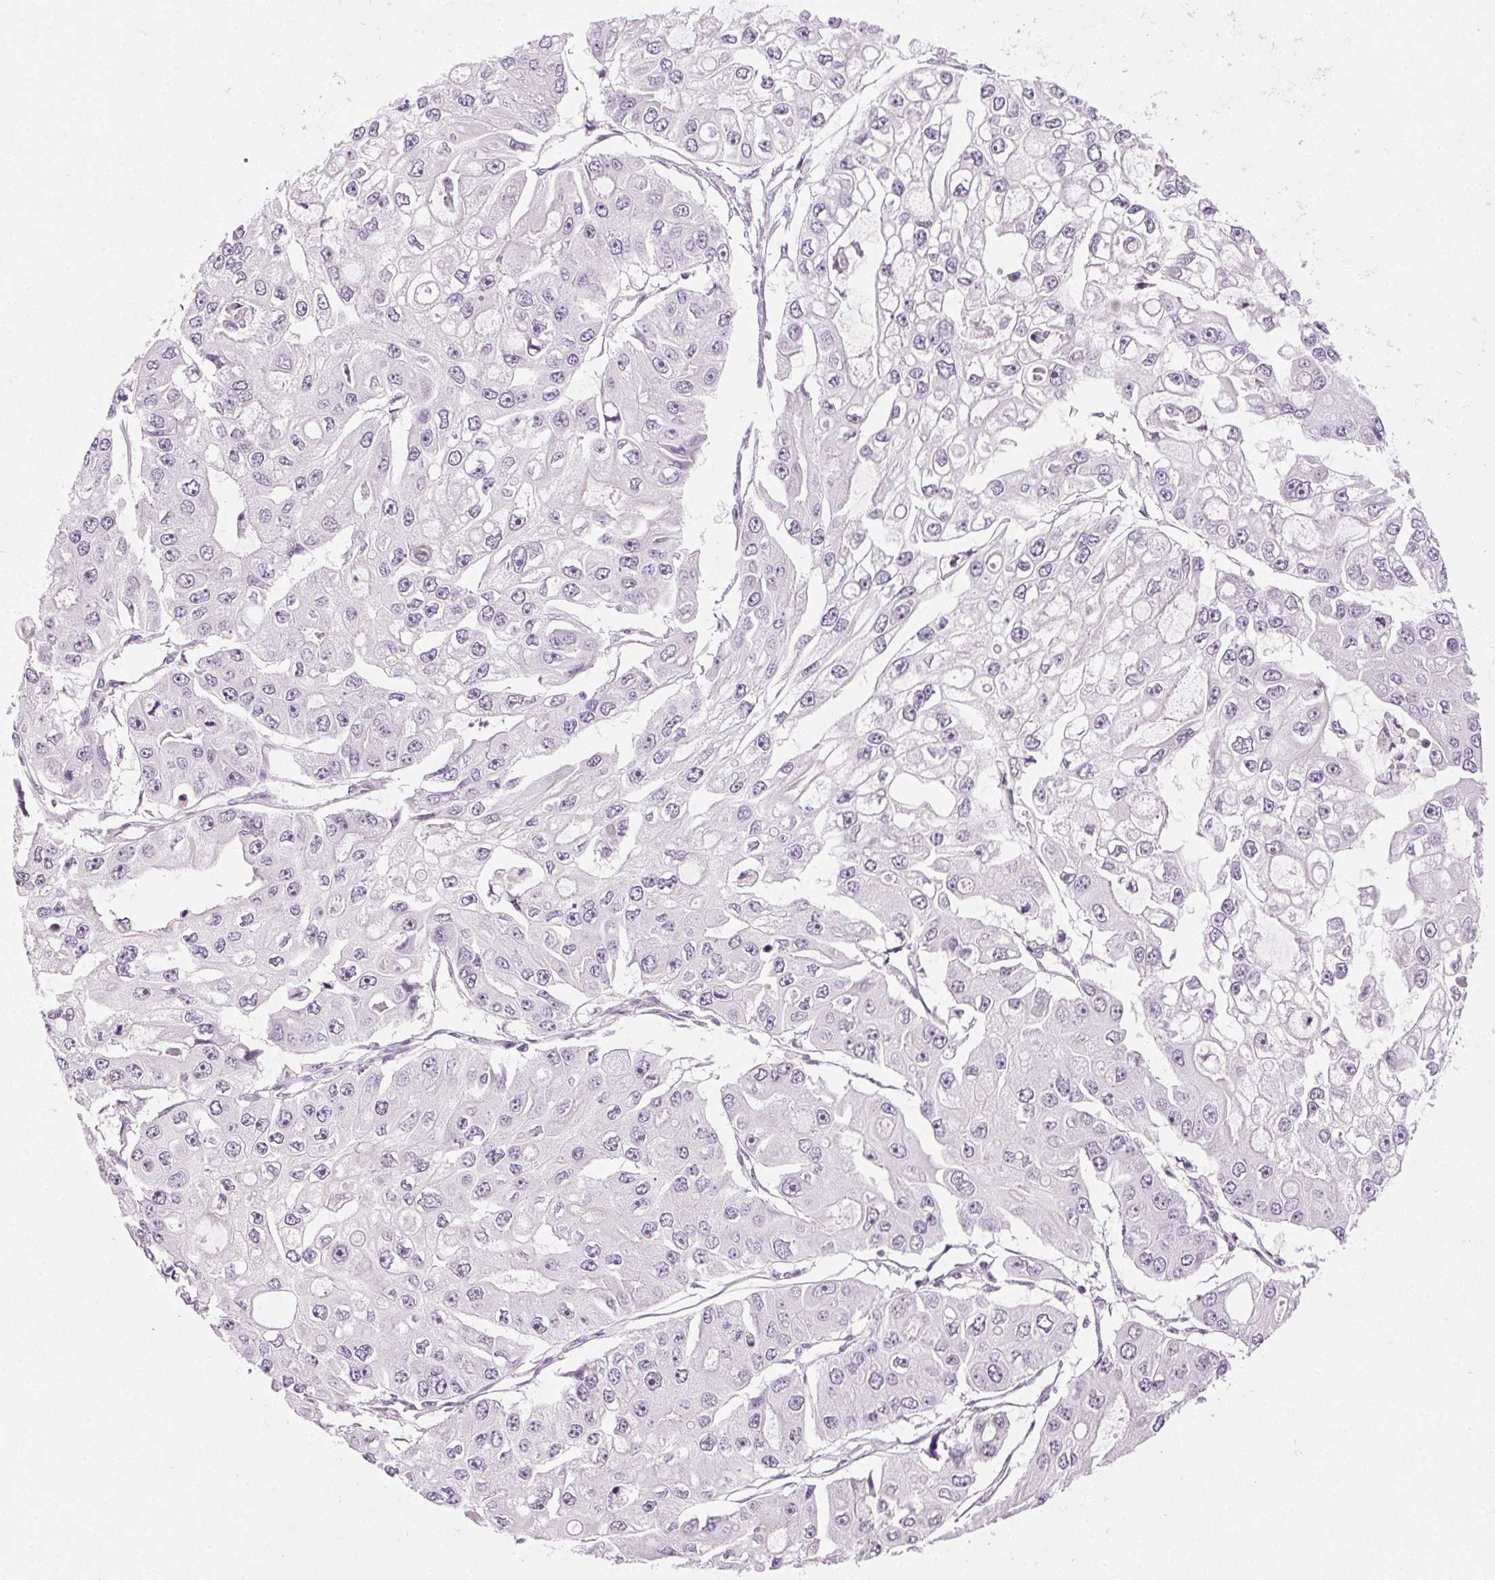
{"staining": {"intensity": "negative", "quantity": "none", "location": "none"}, "tissue": "ovarian cancer", "cell_type": "Tumor cells", "image_type": "cancer", "snomed": [{"axis": "morphology", "description": "Cystadenocarcinoma, serous, NOS"}, {"axis": "topography", "description": "Ovary"}], "caption": "Tumor cells are negative for brown protein staining in ovarian cancer (serous cystadenocarcinoma). (Stains: DAB immunohistochemistry with hematoxylin counter stain, Microscopy: brightfield microscopy at high magnification).", "gene": "AIF1L", "patient": {"sex": "female", "age": 56}}